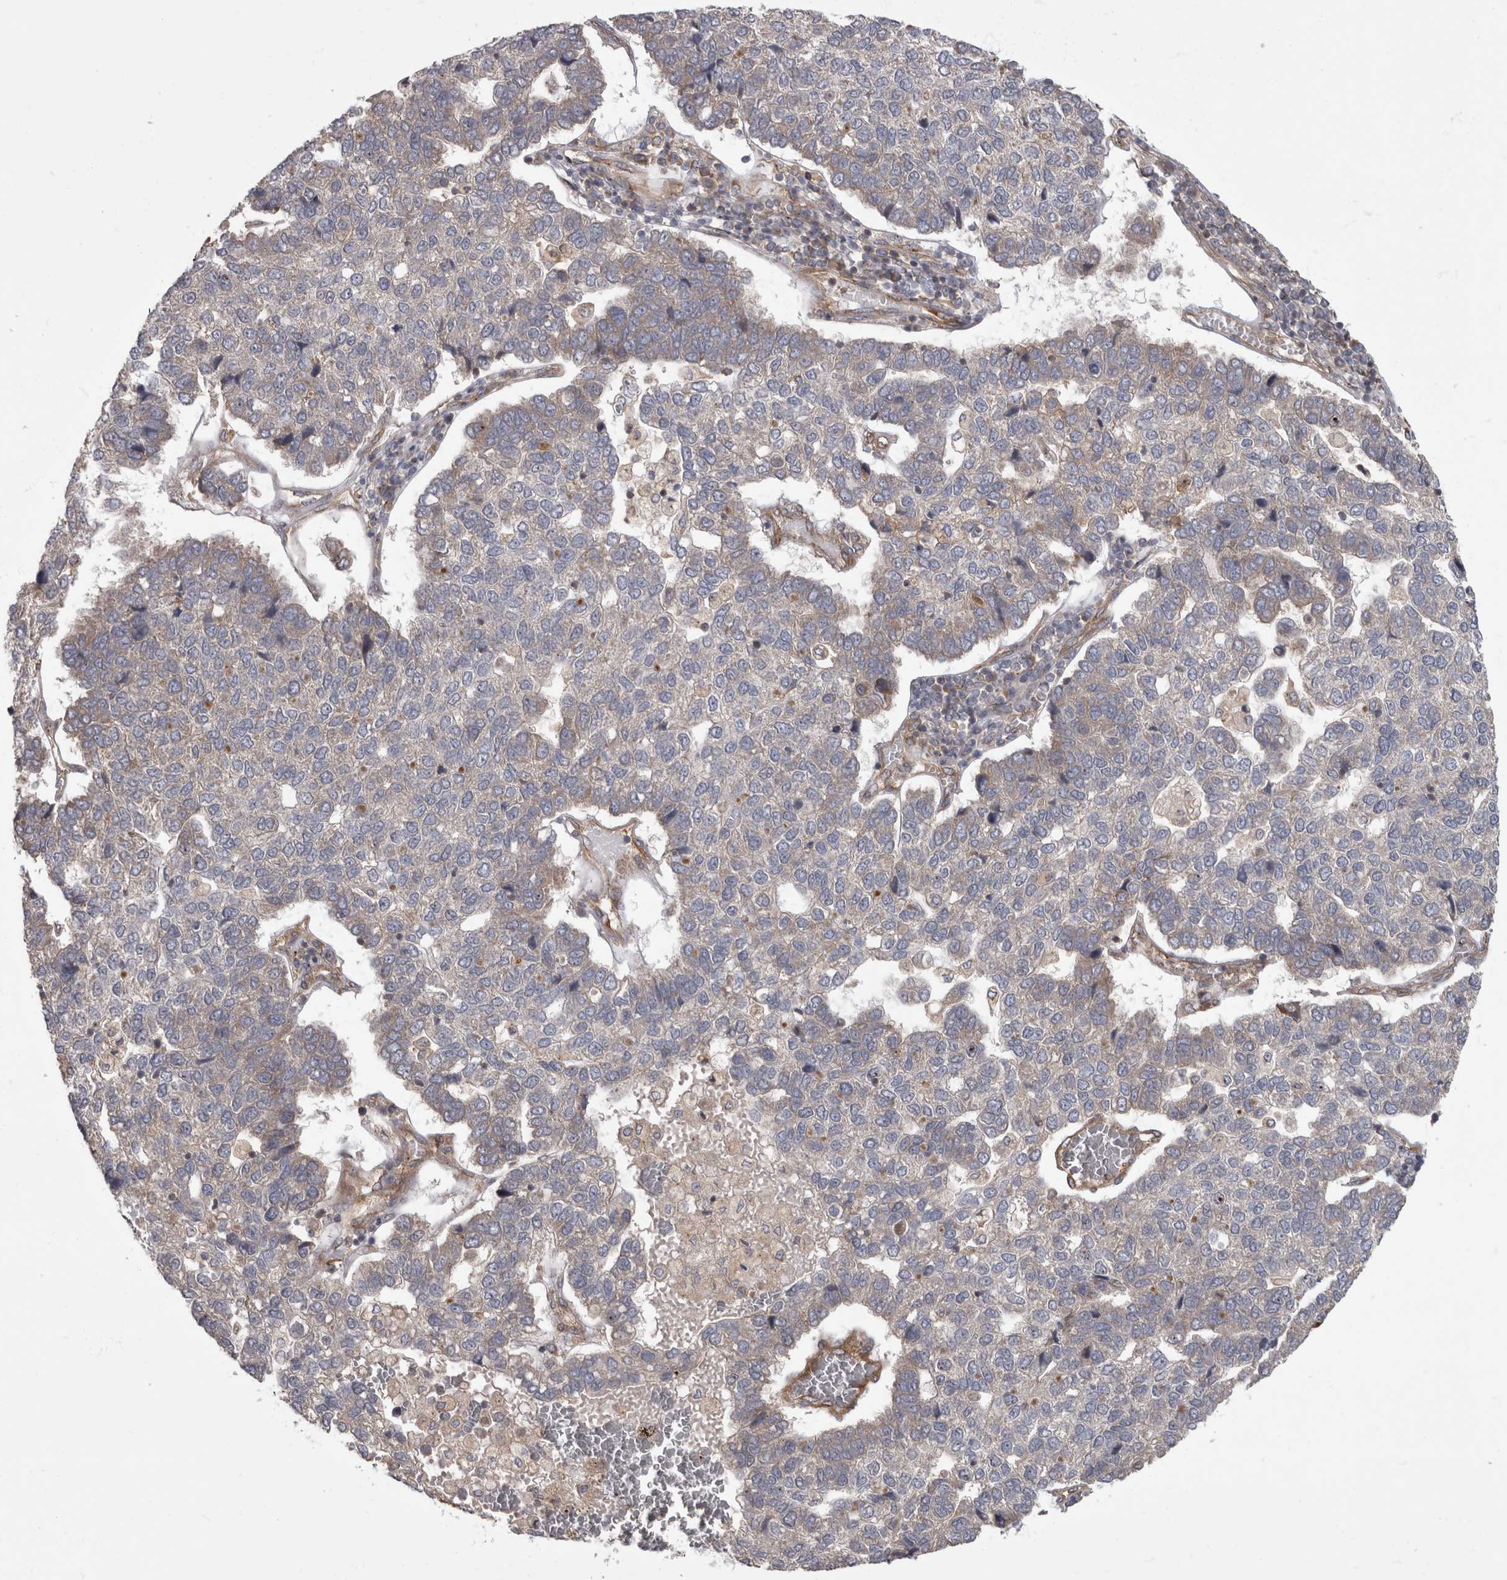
{"staining": {"intensity": "negative", "quantity": "none", "location": "none"}, "tissue": "pancreatic cancer", "cell_type": "Tumor cells", "image_type": "cancer", "snomed": [{"axis": "morphology", "description": "Adenocarcinoma, NOS"}, {"axis": "topography", "description": "Pancreas"}], "caption": "High magnification brightfield microscopy of pancreatic adenocarcinoma stained with DAB (3,3'-diaminobenzidine) (brown) and counterstained with hematoxylin (blue): tumor cells show no significant staining.", "gene": "HOOK3", "patient": {"sex": "female", "age": 61}}